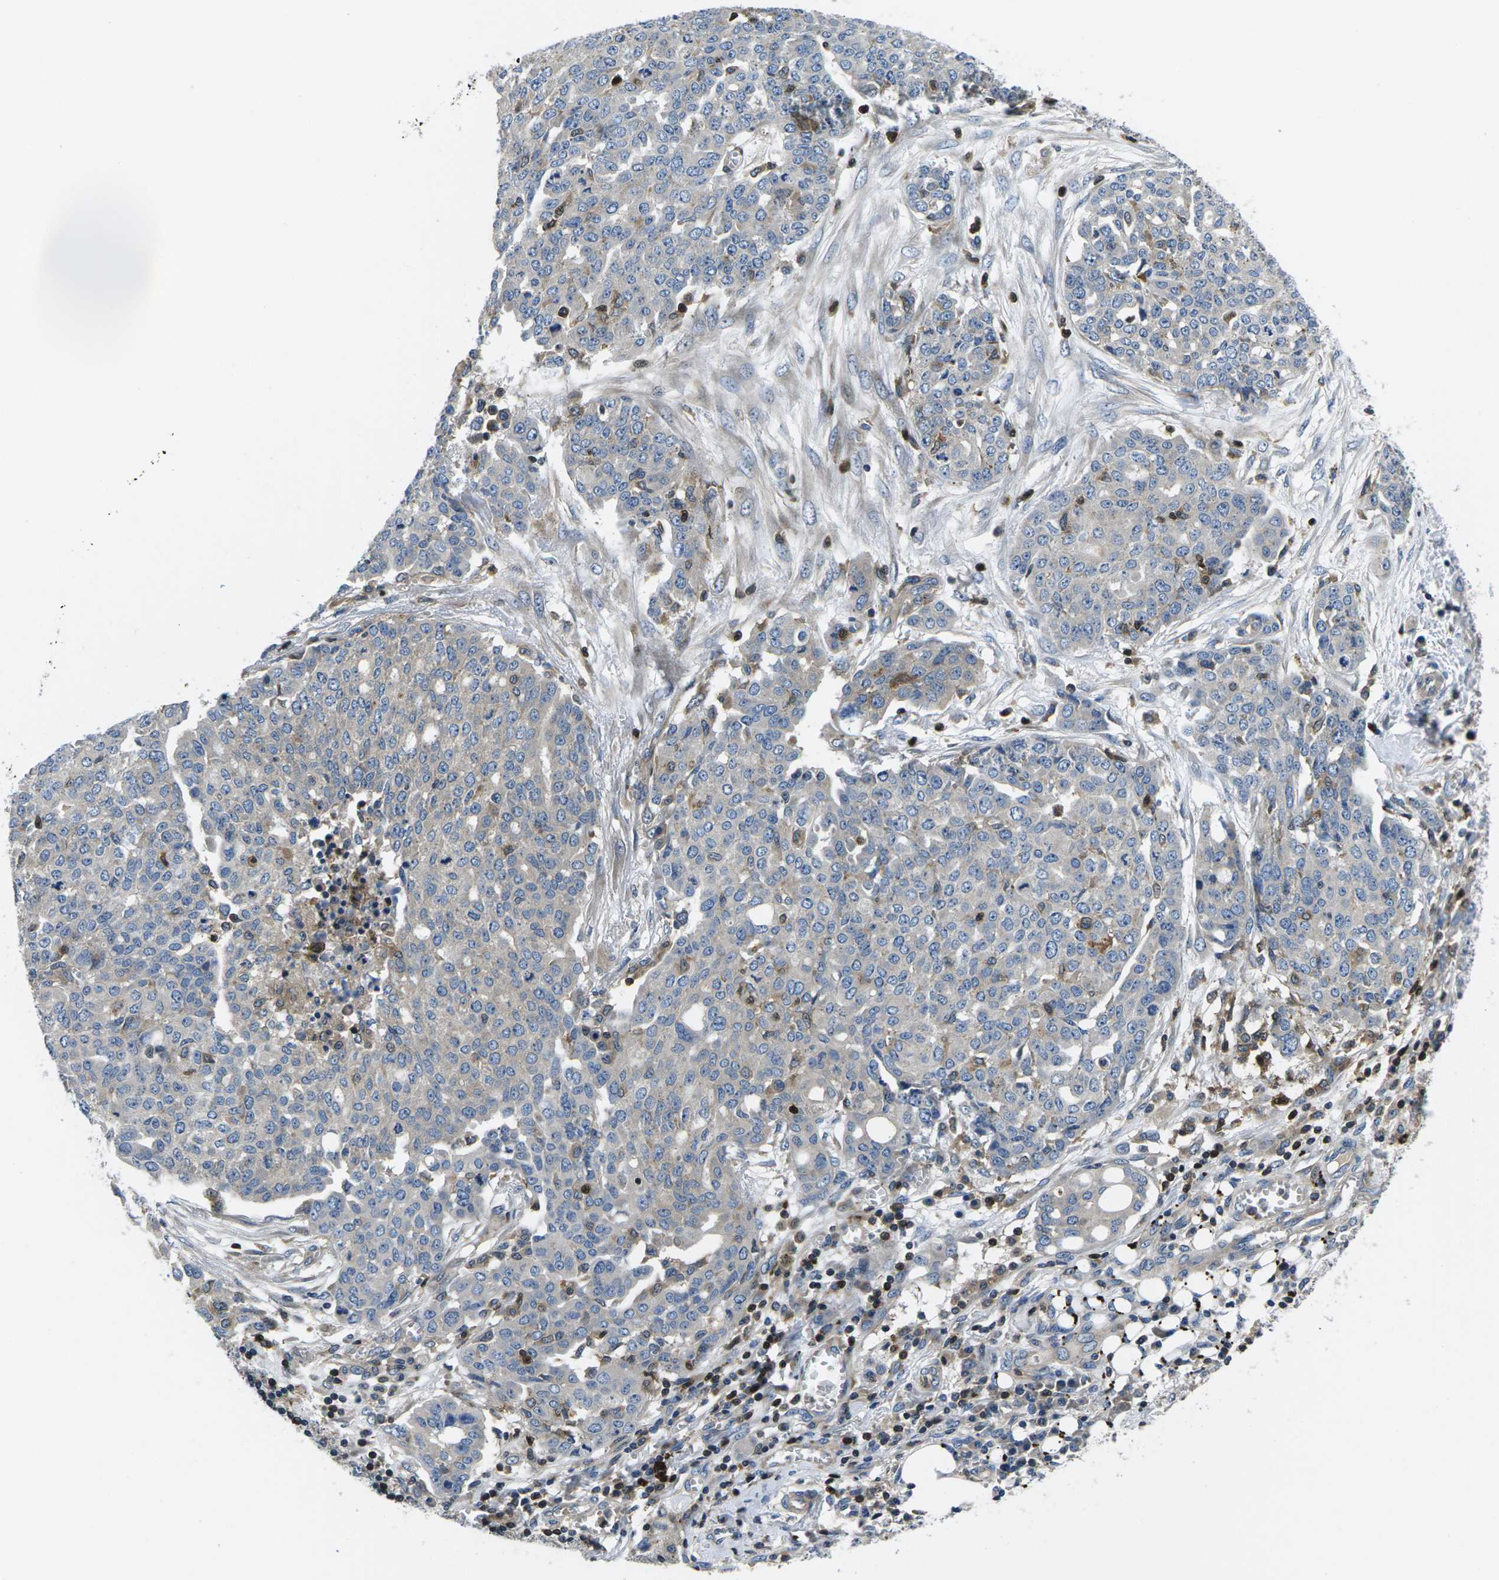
{"staining": {"intensity": "weak", "quantity": "25%-75%", "location": "cytoplasmic/membranous"}, "tissue": "ovarian cancer", "cell_type": "Tumor cells", "image_type": "cancer", "snomed": [{"axis": "morphology", "description": "Cystadenocarcinoma, serous, NOS"}, {"axis": "topography", "description": "Soft tissue"}, {"axis": "topography", "description": "Ovary"}], "caption": "The immunohistochemical stain highlights weak cytoplasmic/membranous expression in tumor cells of ovarian cancer (serous cystadenocarcinoma) tissue. Nuclei are stained in blue.", "gene": "PLCE1", "patient": {"sex": "female", "age": 57}}